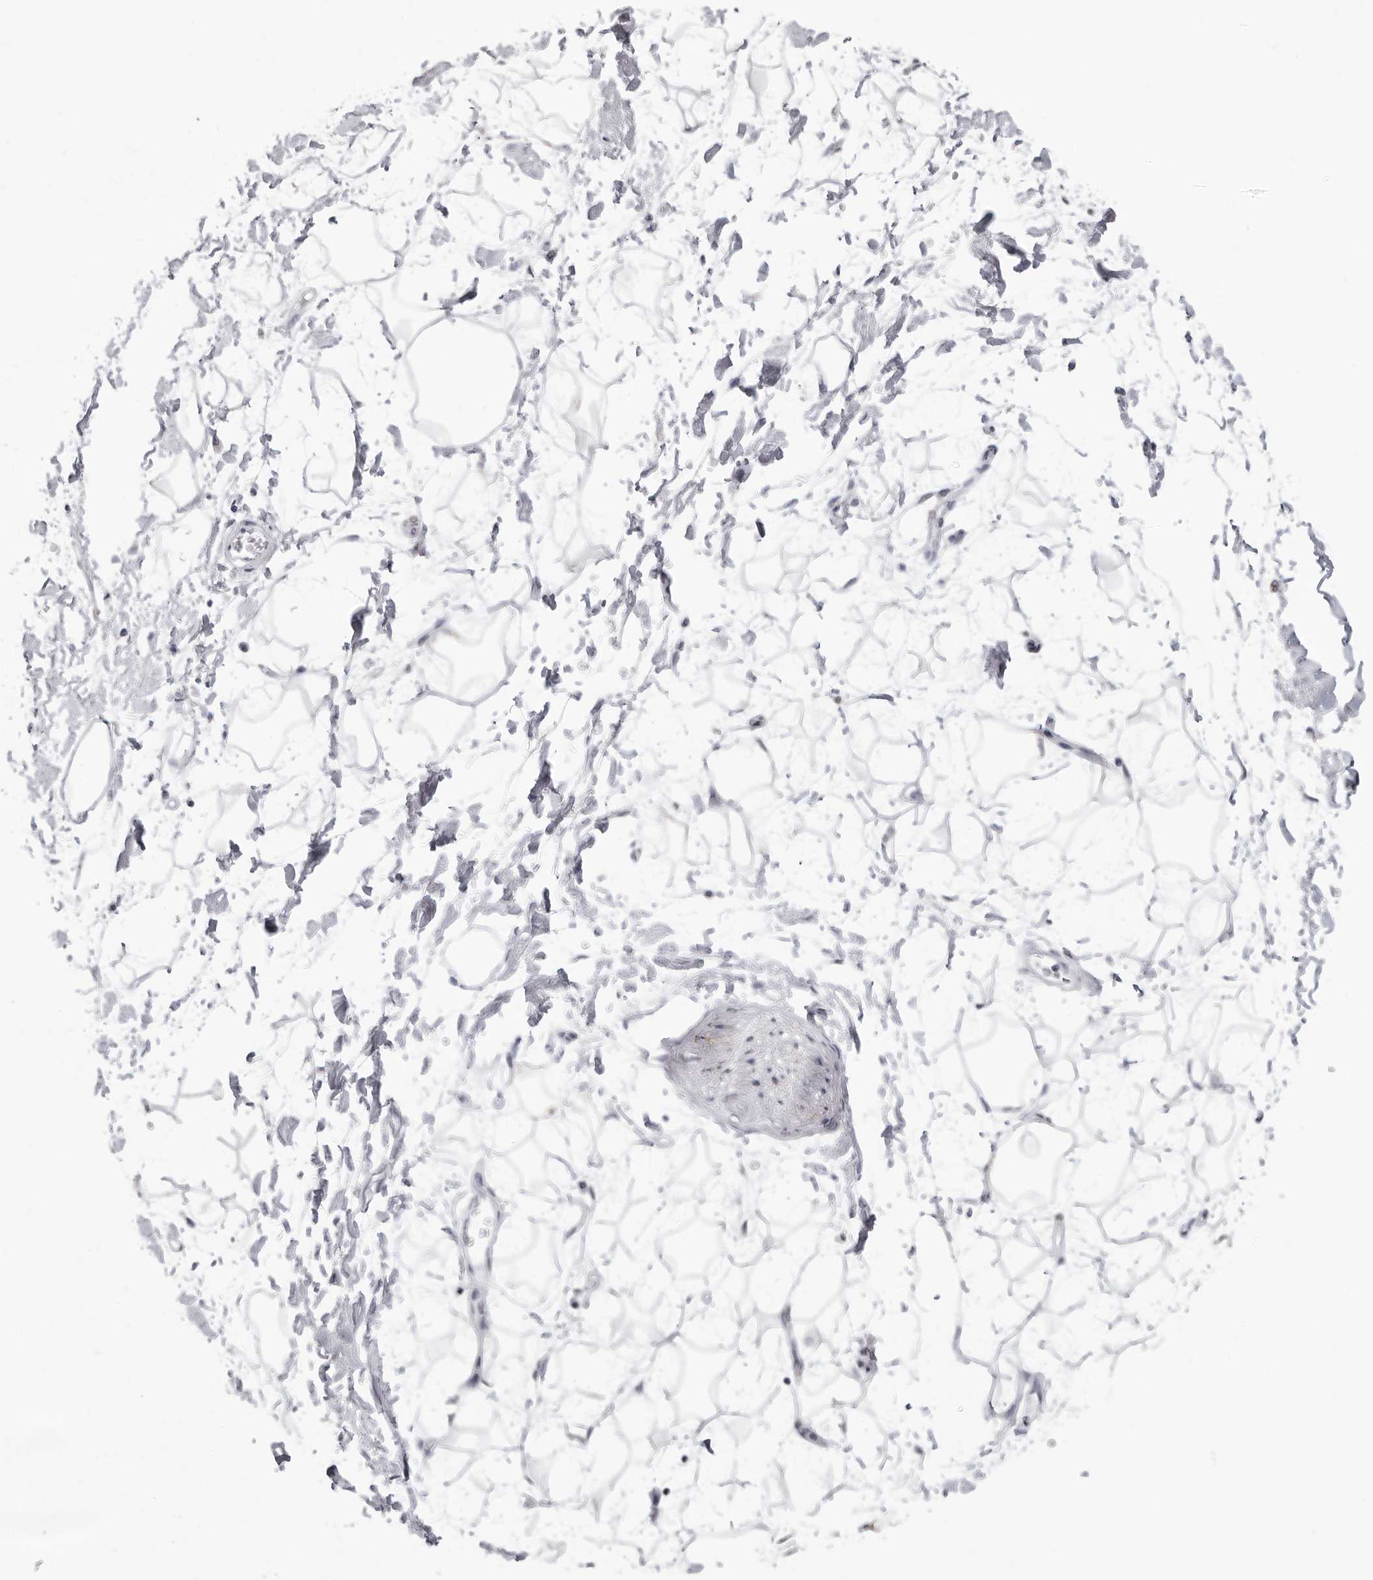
{"staining": {"intensity": "negative", "quantity": "none", "location": "none"}, "tissue": "adipose tissue", "cell_type": "Adipocytes", "image_type": "normal", "snomed": [{"axis": "morphology", "description": "Normal tissue, NOS"}, {"axis": "topography", "description": "Soft tissue"}], "caption": "Immunohistochemical staining of unremarkable human adipose tissue demonstrates no significant staining in adipocytes.", "gene": "HEPACAM", "patient": {"sex": "male", "age": 72}}